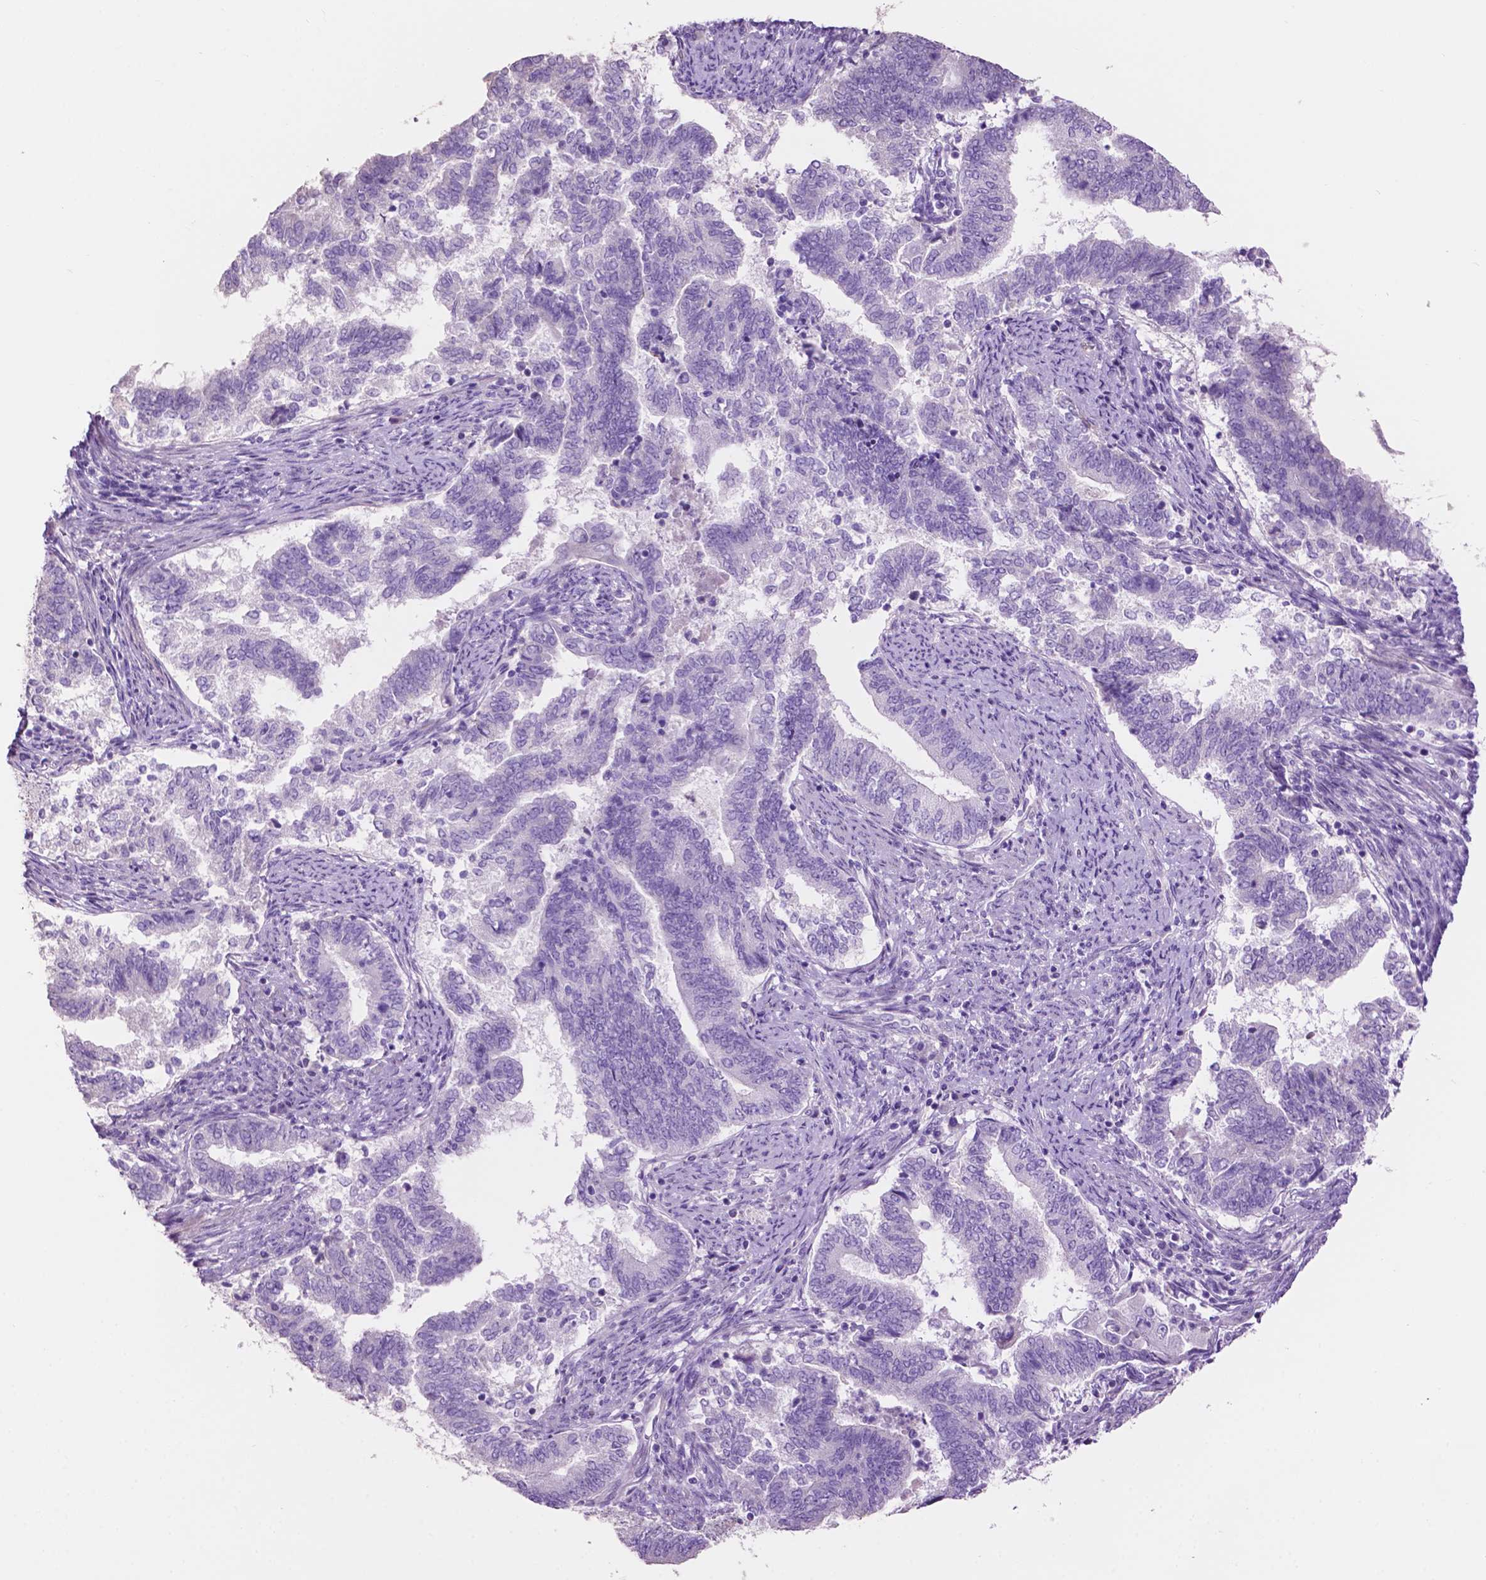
{"staining": {"intensity": "negative", "quantity": "none", "location": "none"}, "tissue": "endometrial cancer", "cell_type": "Tumor cells", "image_type": "cancer", "snomed": [{"axis": "morphology", "description": "Adenocarcinoma, NOS"}, {"axis": "topography", "description": "Endometrium"}], "caption": "This is an immunohistochemistry photomicrograph of human endometrial cancer. There is no expression in tumor cells.", "gene": "CLDN17", "patient": {"sex": "female", "age": 65}}